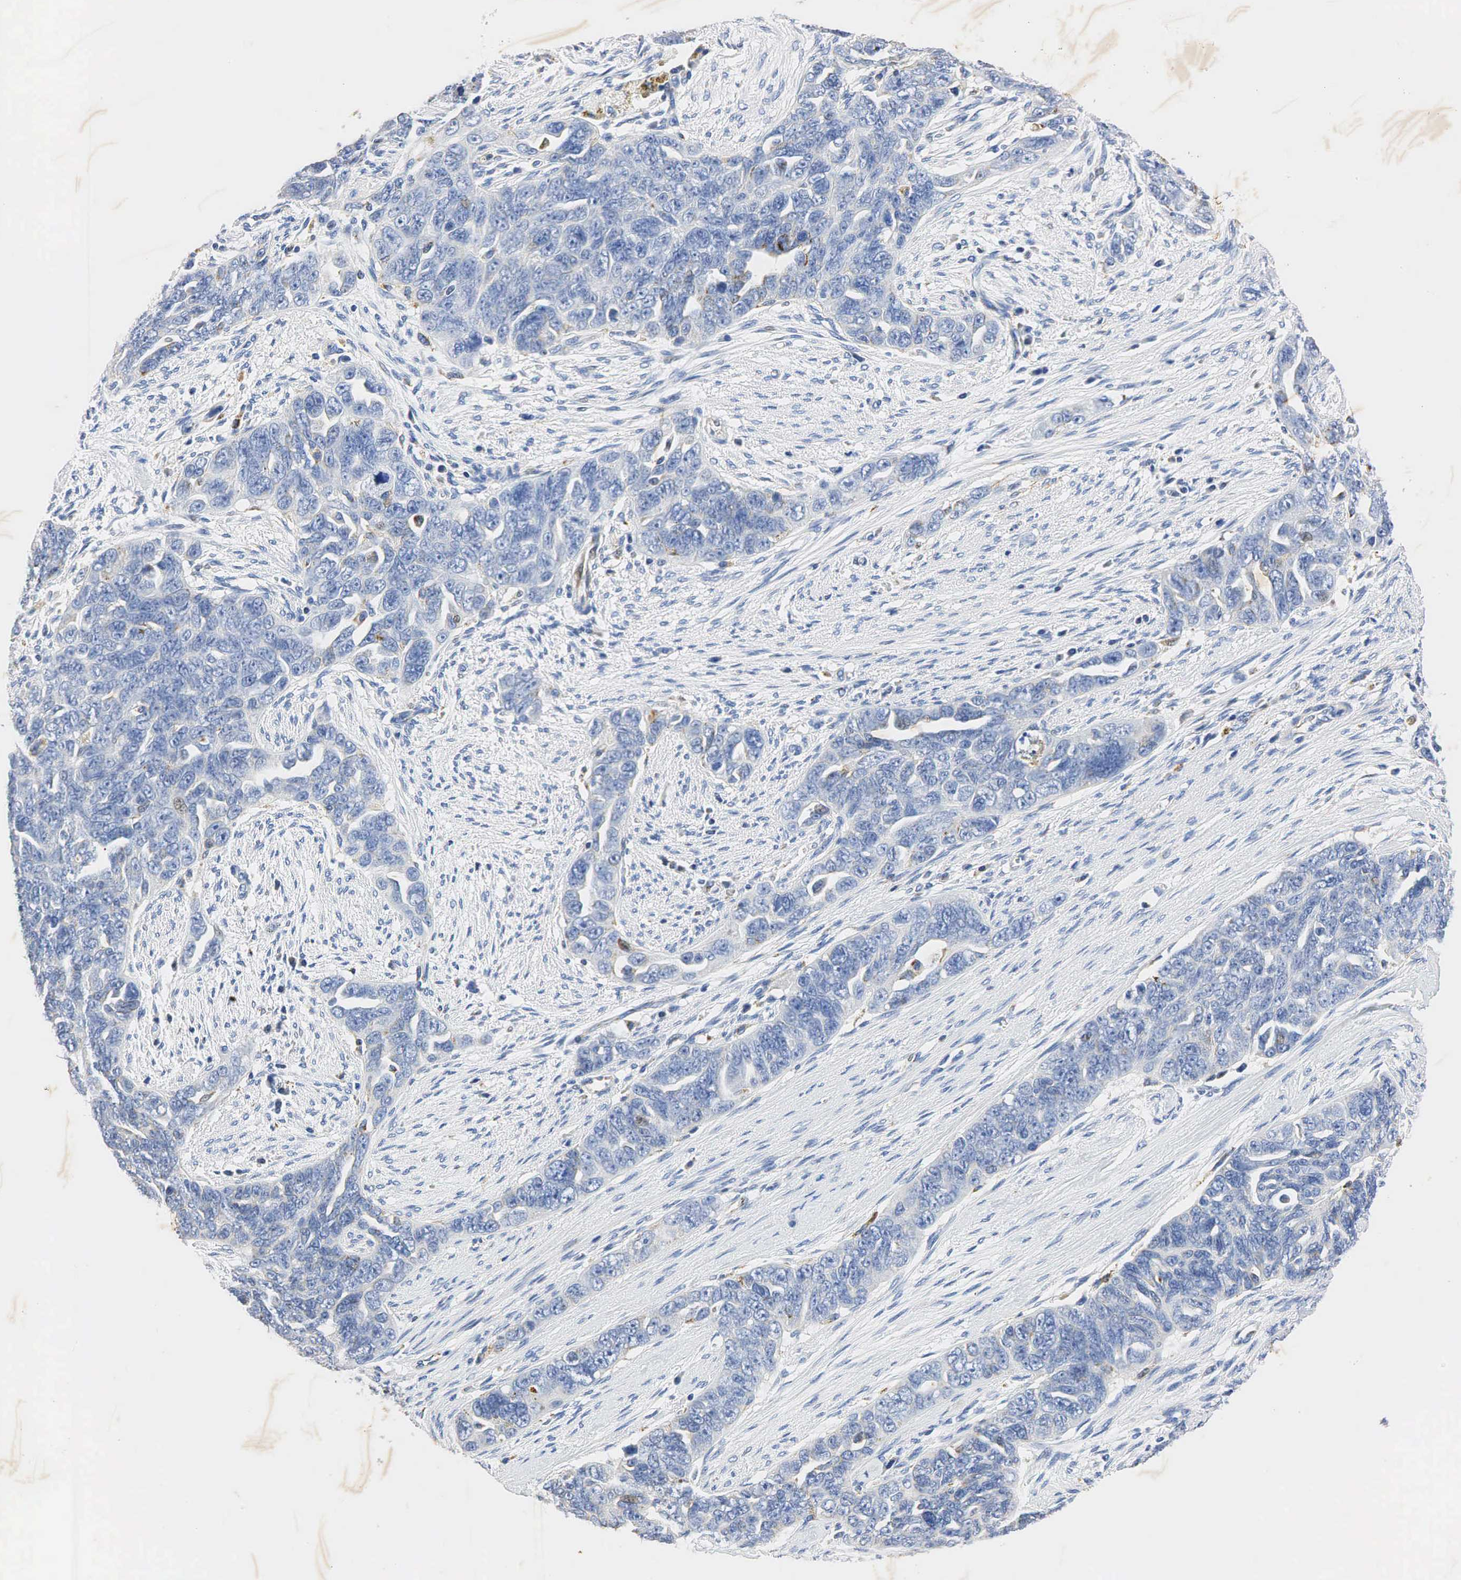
{"staining": {"intensity": "weak", "quantity": "<25%", "location": "cytoplasmic/membranous"}, "tissue": "ovarian cancer", "cell_type": "Tumor cells", "image_type": "cancer", "snomed": [{"axis": "morphology", "description": "Cystadenocarcinoma, serous, NOS"}, {"axis": "topography", "description": "Ovary"}], "caption": "A micrograph of human ovarian cancer is negative for staining in tumor cells. (DAB immunohistochemistry (IHC), high magnification).", "gene": "SYP", "patient": {"sex": "female", "age": 63}}